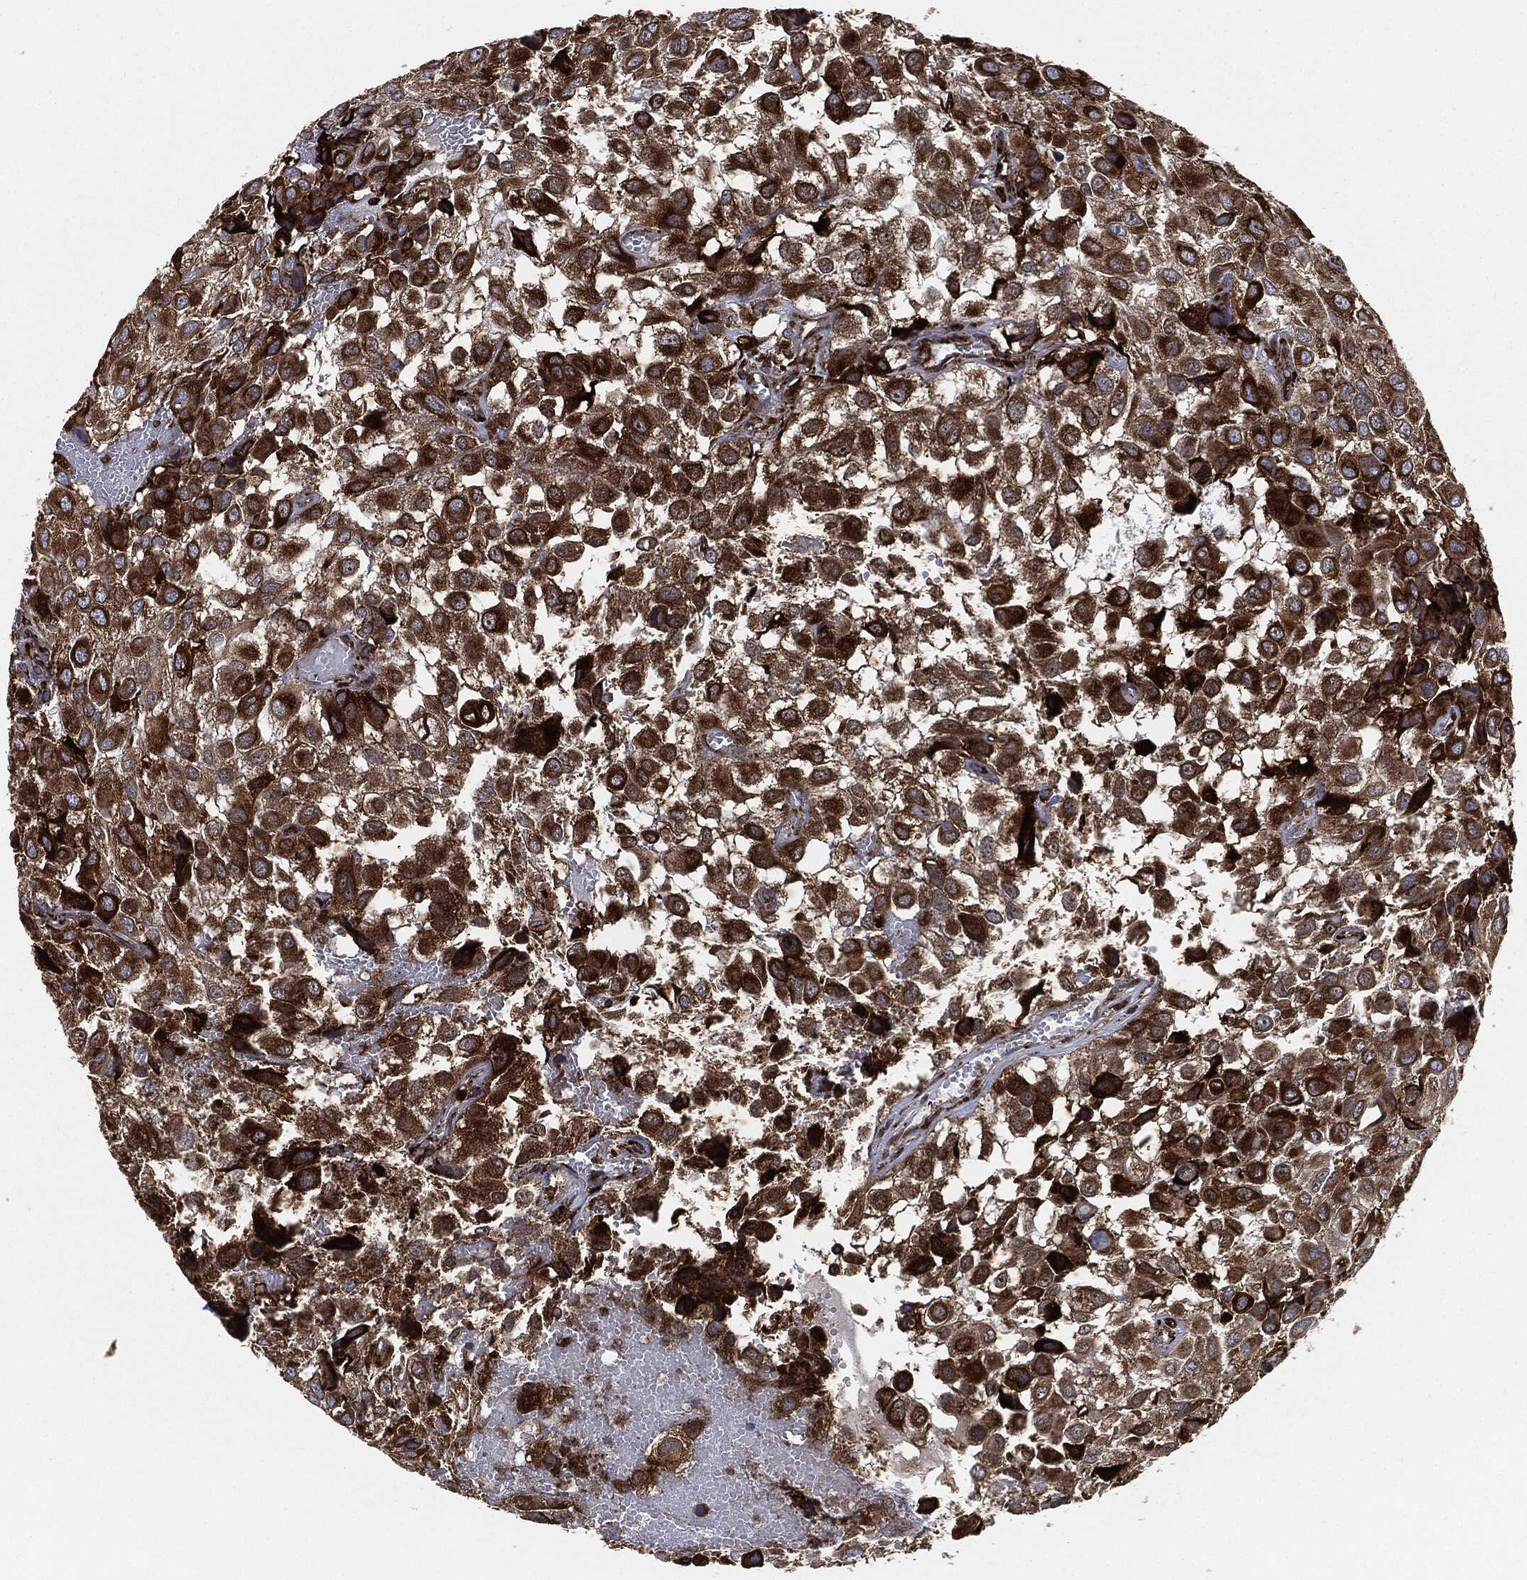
{"staining": {"intensity": "strong", "quantity": ">75%", "location": "cytoplasmic/membranous"}, "tissue": "urothelial cancer", "cell_type": "Tumor cells", "image_type": "cancer", "snomed": [{"axis": "morphology", "description": "Urothelial carcinoma, High grade"}, {"axis": "topography", "description": "Urinary bladder"}], "caption": "Brown immunohistochemical staining in human high-grade urothelial carcinoma demonstrates strong cytoplasmic/membranous positivity in about >75% of tumor cells.", "gene": "CALR", "patient": {"sex": "male", "age": 56}}